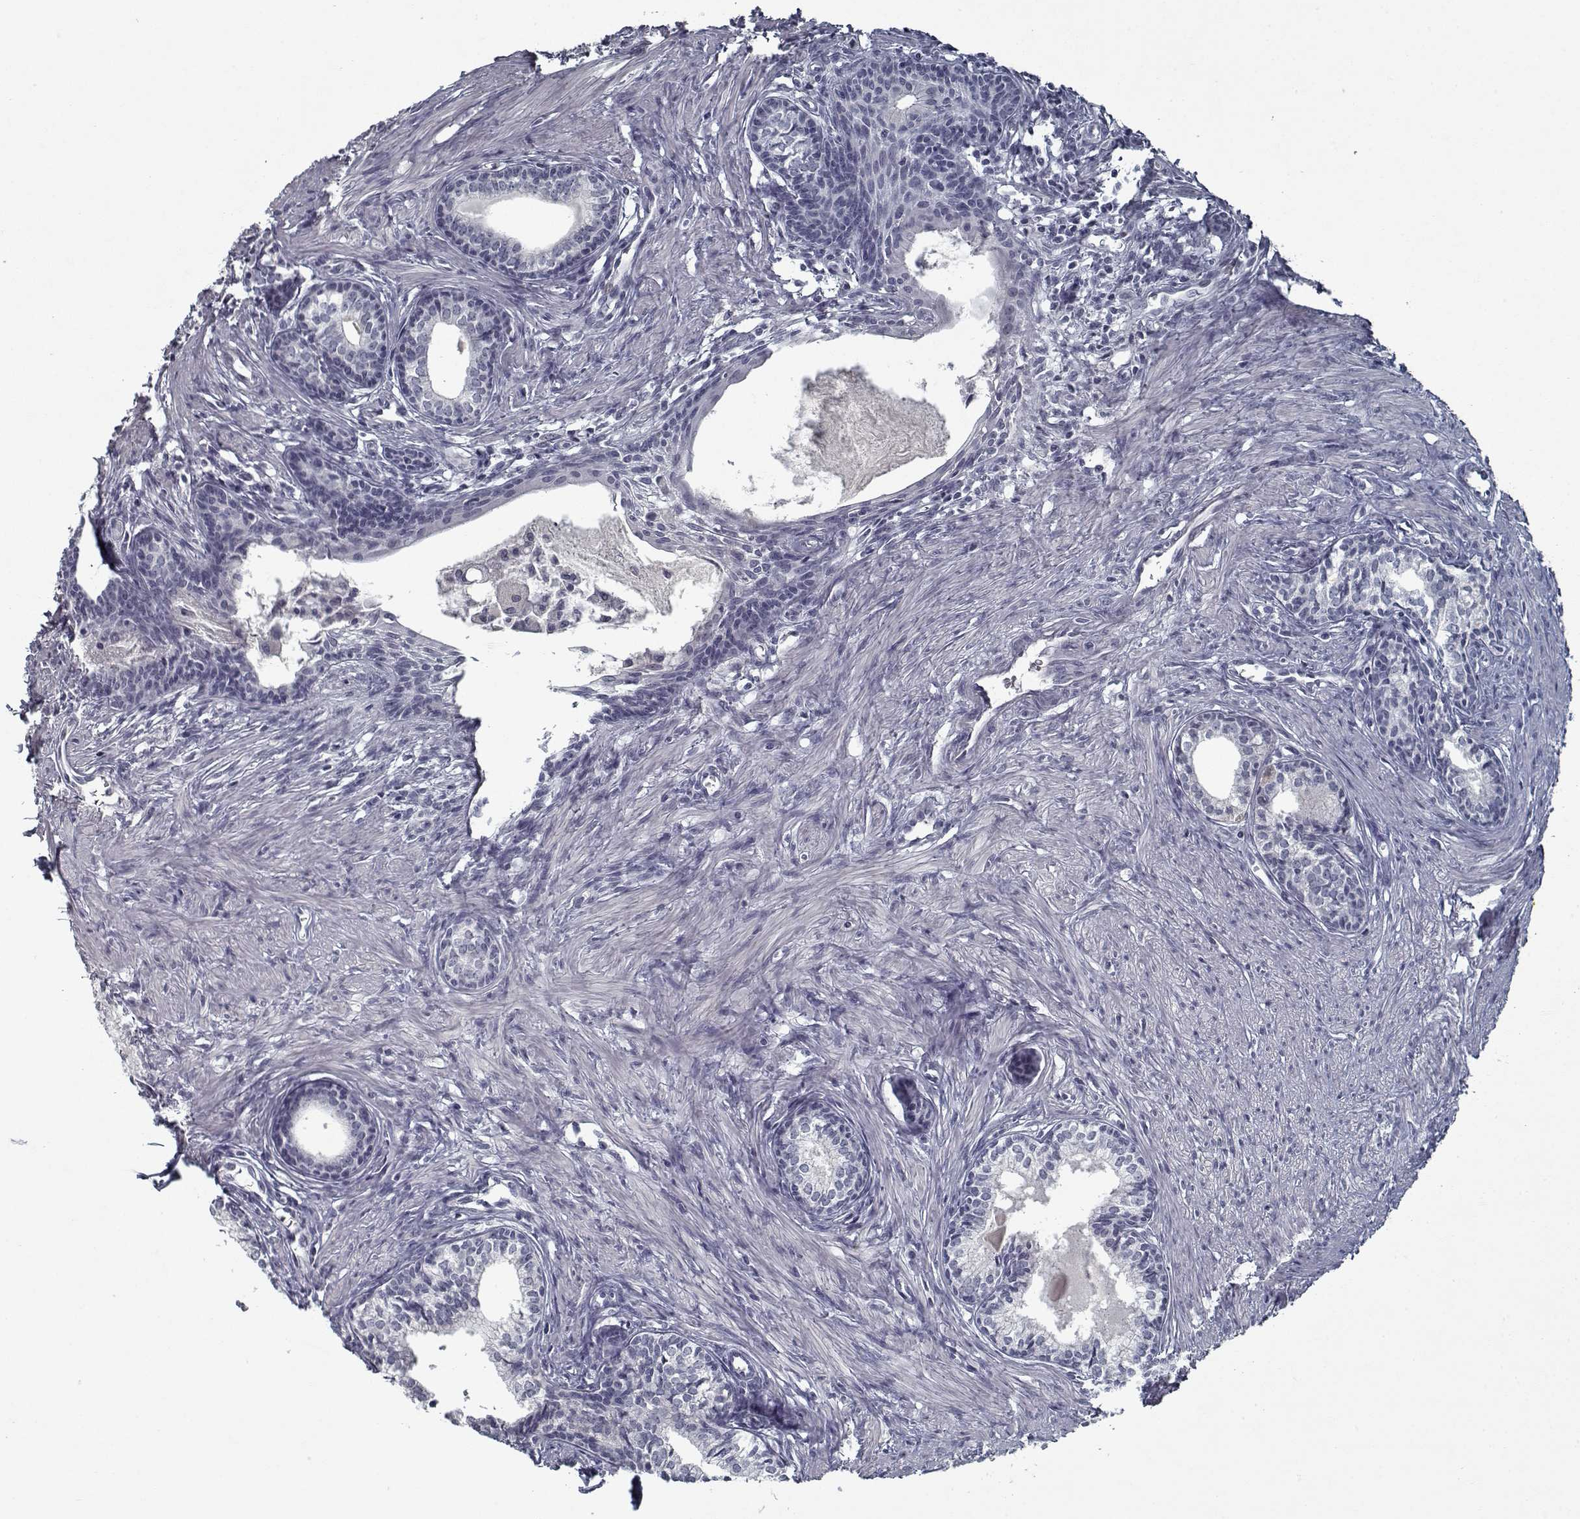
{"staining": {"intensity": "negative", "quantity": "none", "location": "none"}, "tissue": "prostate", "cell_type": "Glandular cells", "image_type": "normal", "snomed": [{"axis": "morphology", "description": "Normal tissue, NOS"}, {"axis": "topography", "description": "Prostate"}], "caption": "Immunohistochemistry (IHC) histopathology image of benign prostate: human prostate stained with DAB (3,3'-diaminobenzidine) exhibits no significant protein expression in glandular cells.", "gene": "GAD2", "patient": {"sex": "male", "age": 60}}